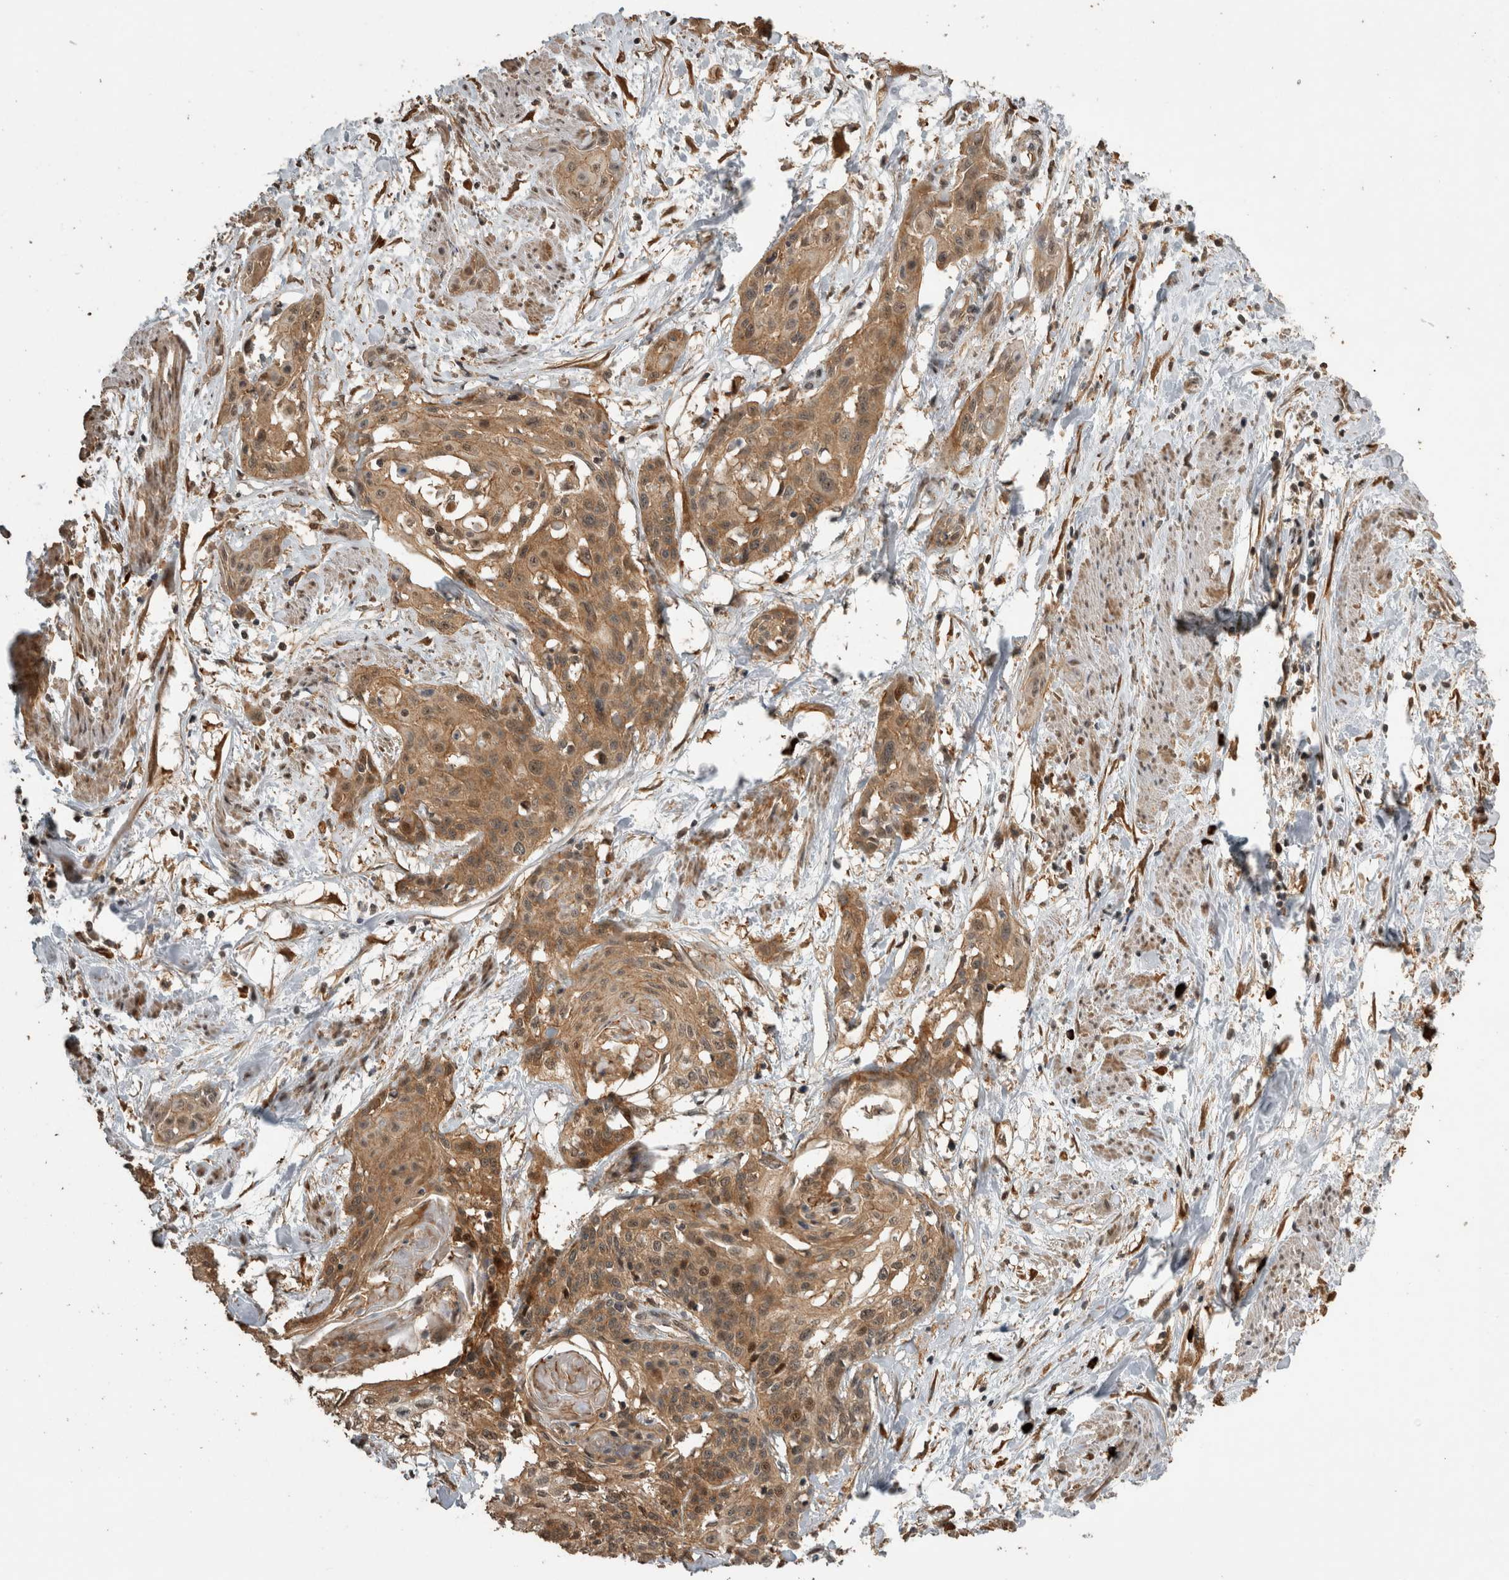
{"staining": {"intensity": "moderate", "quantity": ">75%", "location": "cytoplasmic/membranous"}, "tissue": "cervical cancer", "cell_type": "Tumor cells", "image_type": "cancer", "snomed": [{"axis": "morphology", "description": "Squamous cell carcinoma, NOS"}, {"axis": "topography", "description": "Cervix"}], "caption": "Tumor cells show moderate cytoplasmic/membranous positivity in approximately >75% of cells in cervical squamous cell carcinoma.", "gene": "RHPN1", "patient": {"sex": "female", "age": 57}}